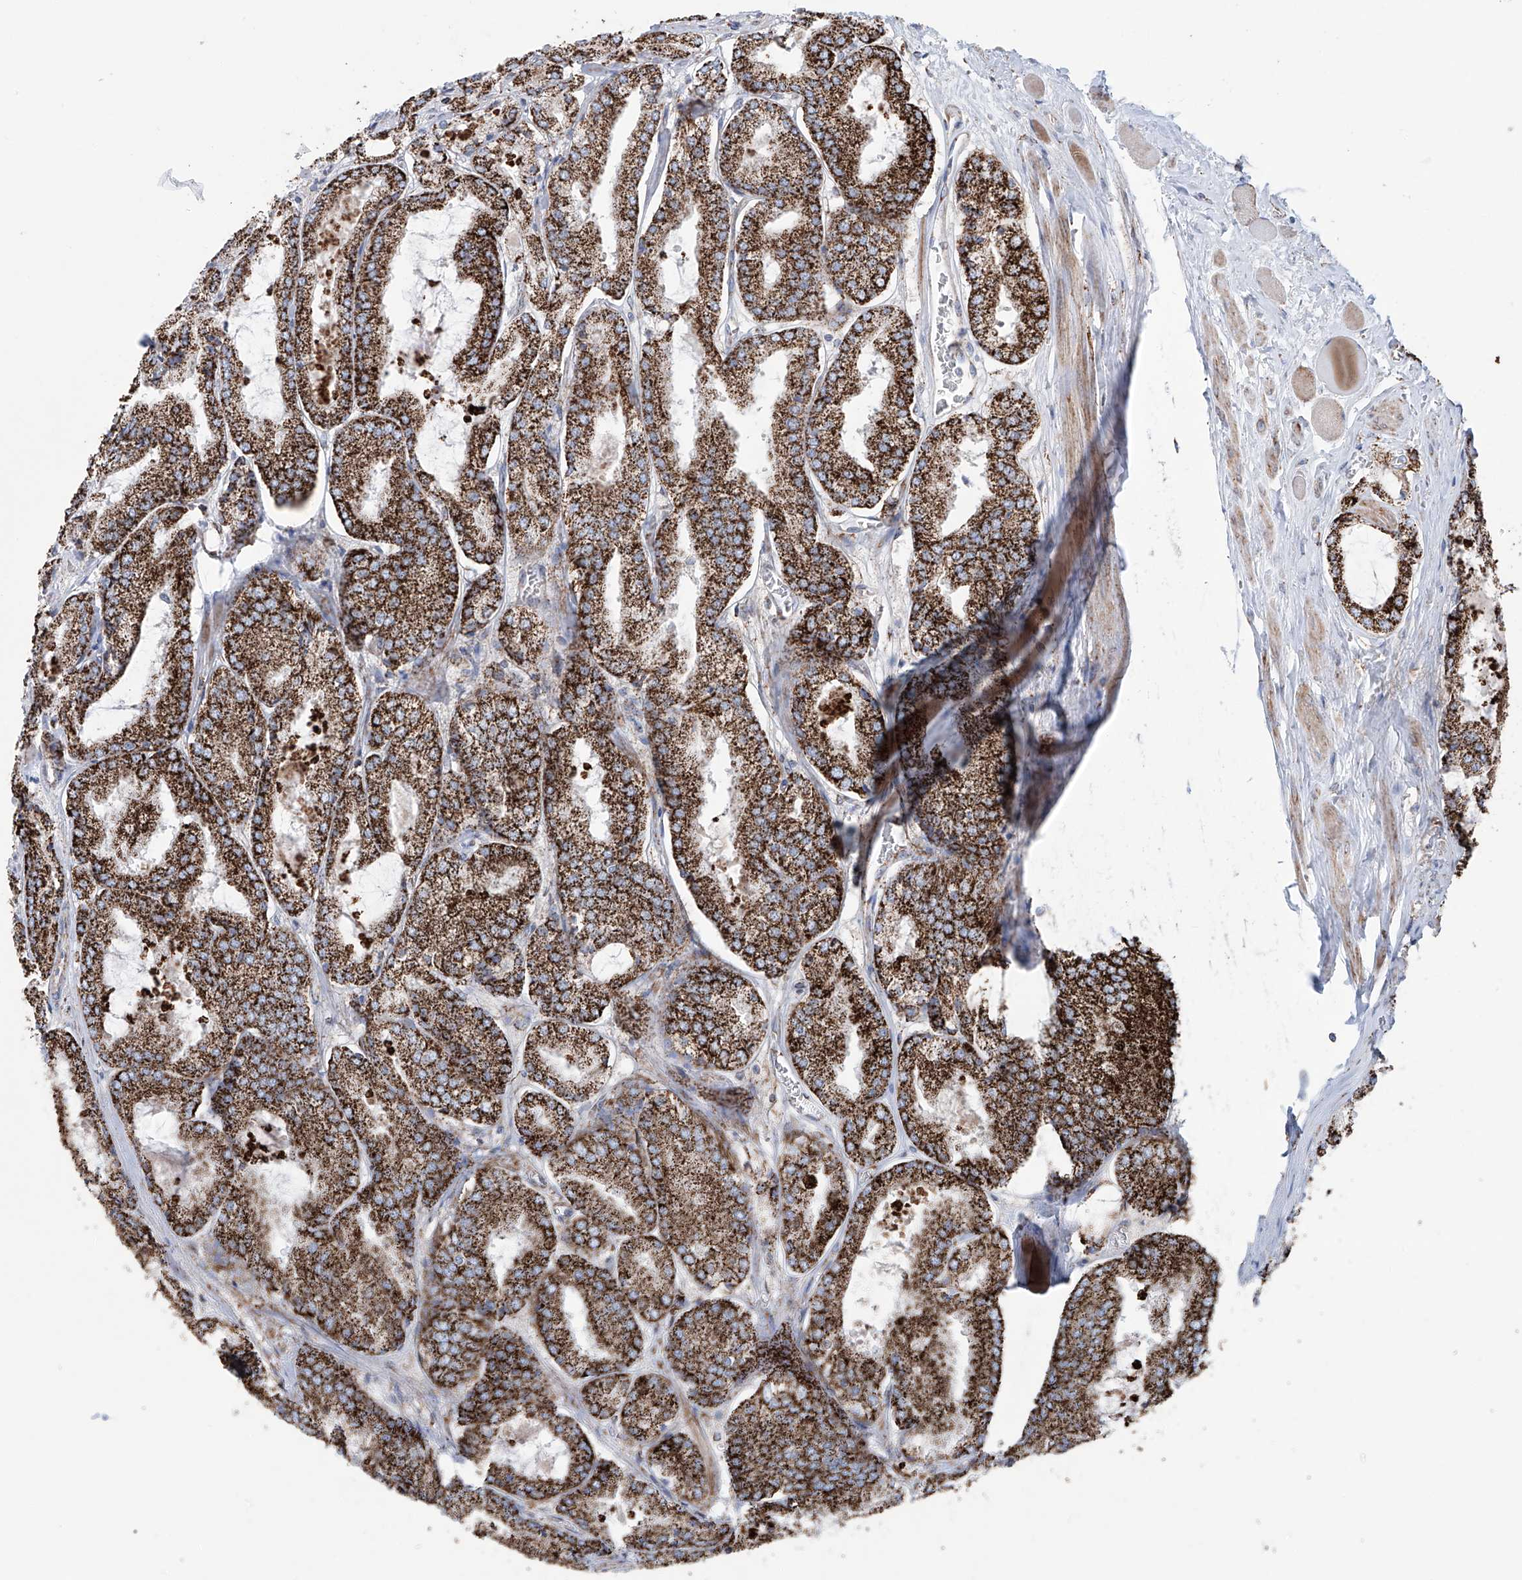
{"staining": {"intensity": "strong", "quantity": ">75%", "location": "cytoplasmic/membranous"}, "tissue": "prostate cancer", "cell_type": "Tumor cells", "image_type": "cancer", "snomed": [{"axis": "morphology", "description": "Adenocarcinoma, Low grade"}, {"axis": "topography", "description": "Prostate"}], "caption": "Strong cytoplasmic/membranous expression is appreciated in approximately >75% of tumor cells in adenocarcinoma (low-grade) (prostate).", "gene": "ALDH6A1", "patient": {"sex": "male", "age": 67}}